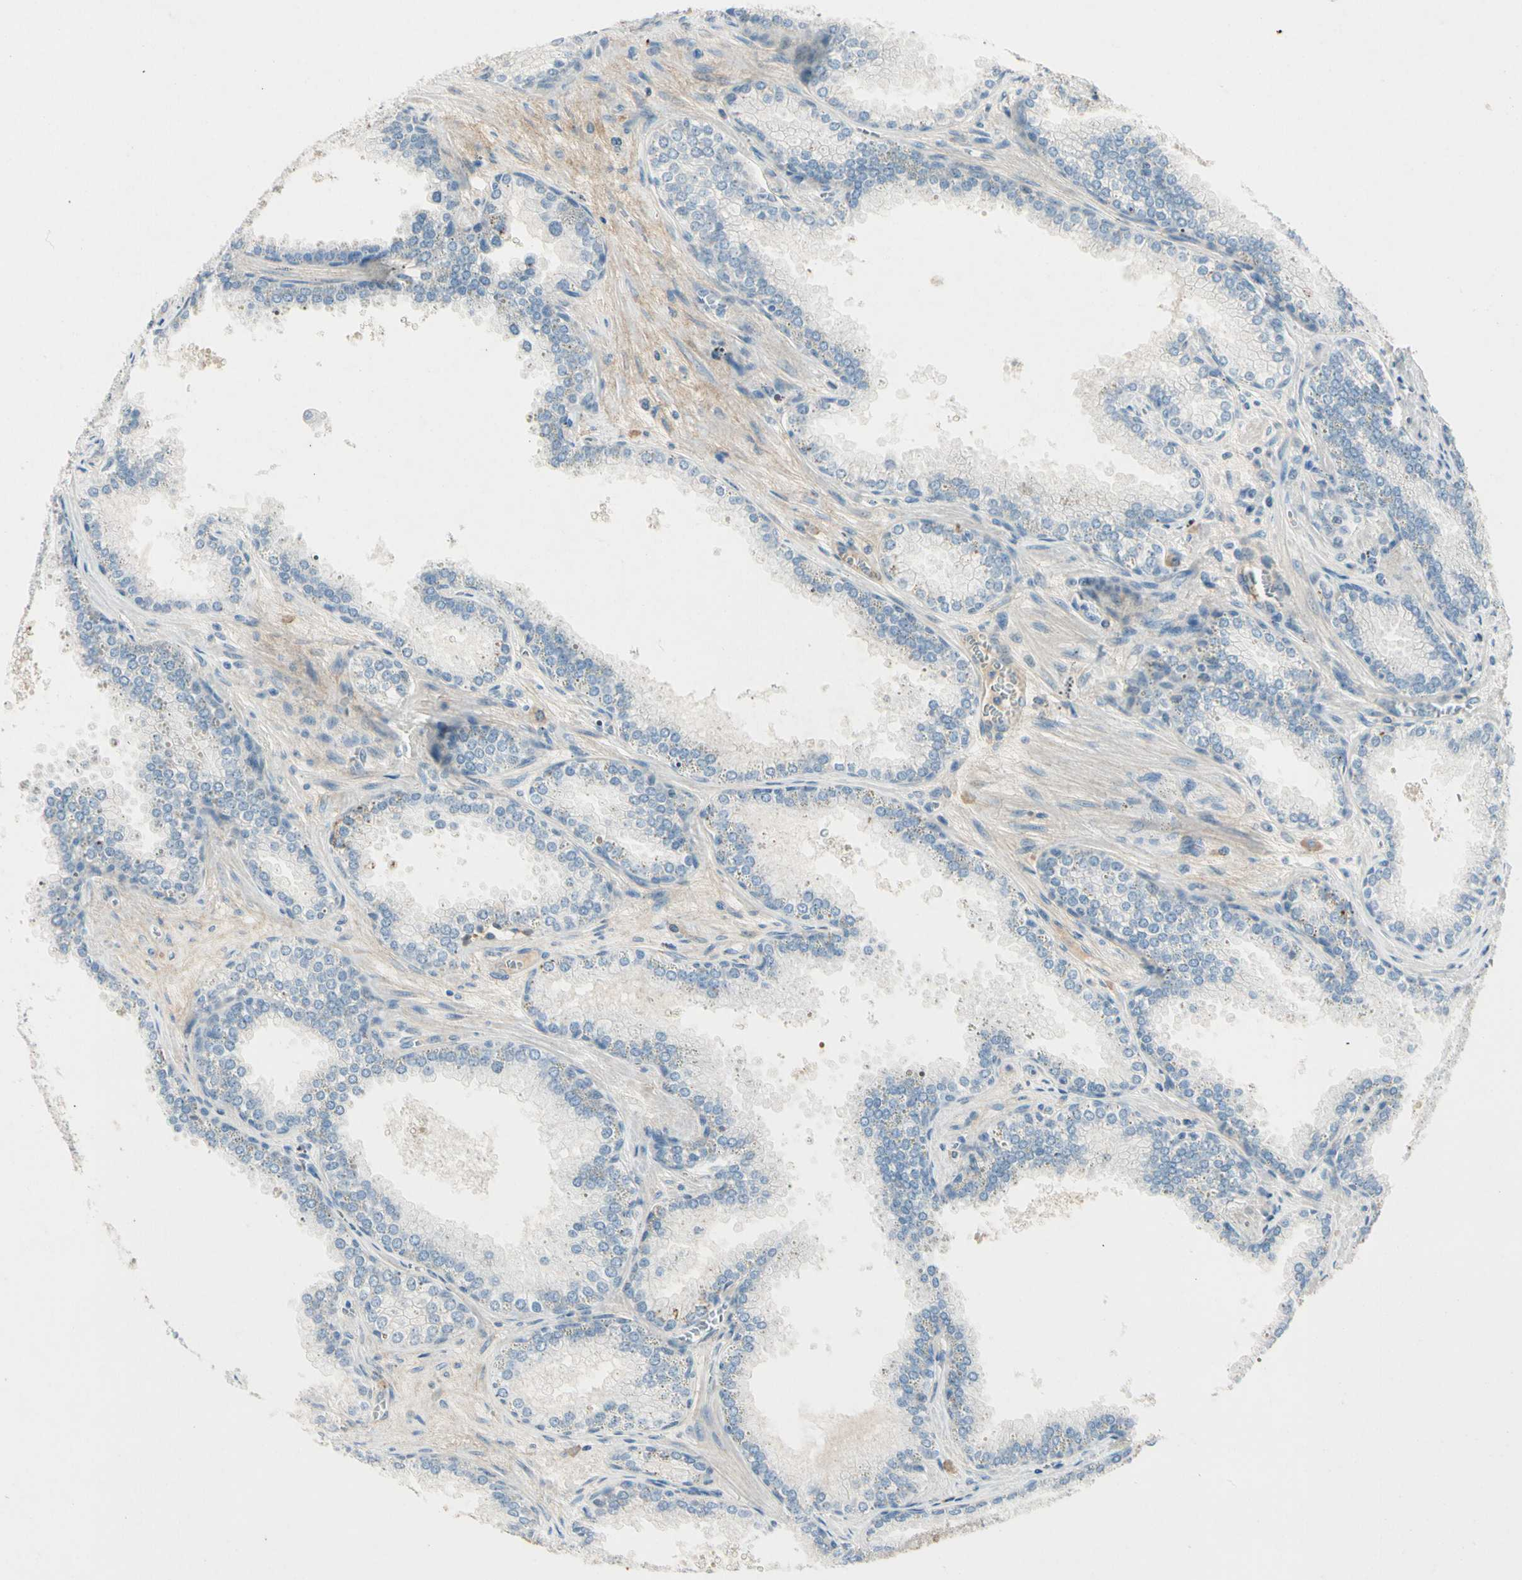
{"staining": {"intensity": "negative", "quantity": "none", "location": "none"}, "tissue": "prostate cancer", "cell_type": "Tumor cells", "image_type": "cancer", "snomed": [{"axis": "morphology", "description": "Adenocarcinoma, Low grade"}, {"axis": "topography", "description": "Prostate"}], "caption": "Immunohistochemistry (IHC) of prostate cancer displays no positivity in tumor cells. (Stains: DAB (3,3'-diaminobenzidine) IHC with hematoxylin counter stain, Microscopy: brightfield microscopy at high magnification).", "gene": "SERPIND1", "patient": {"sex": "male", "age": 60}}